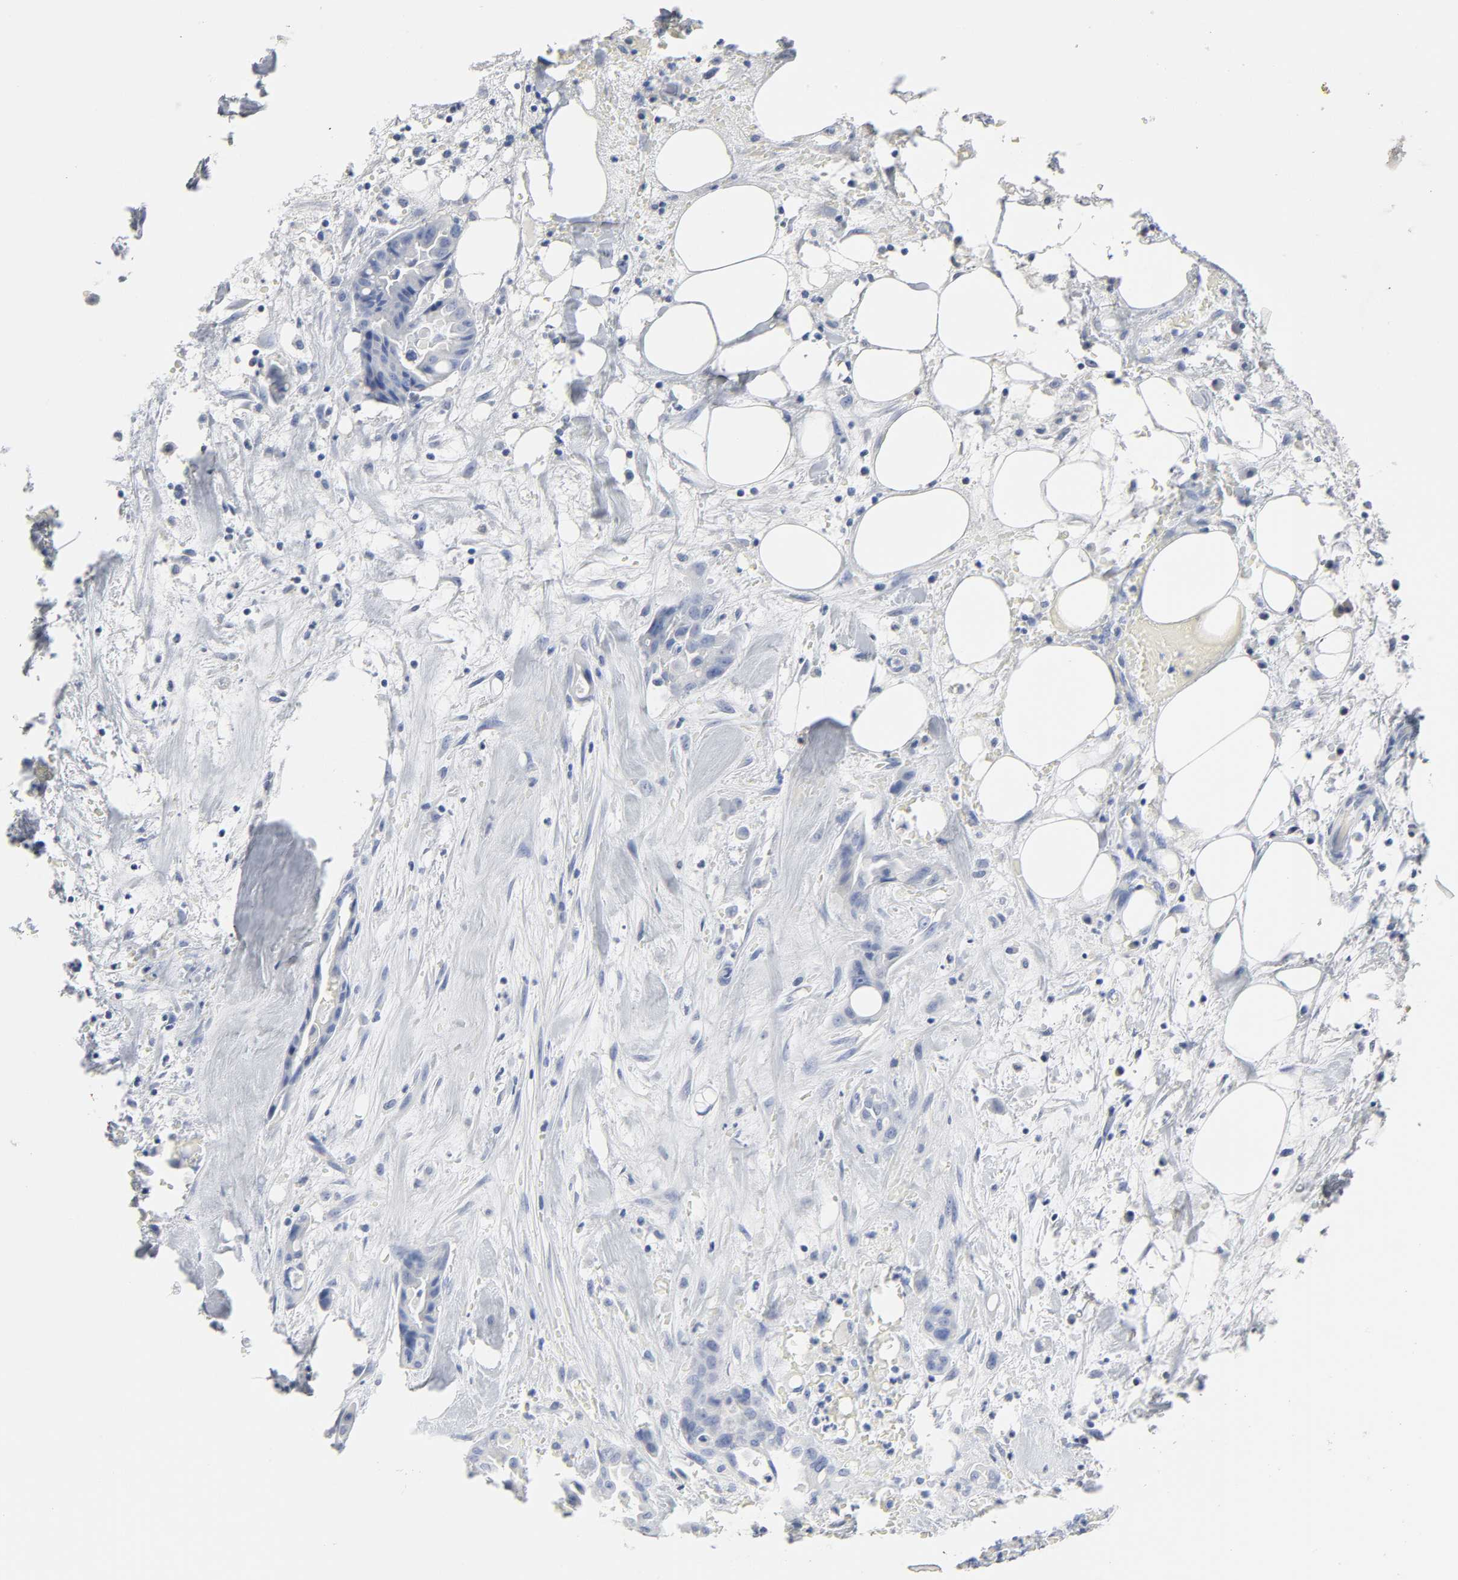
{"staining": {"intensity": "negative", "quantity": "none", "location": "none"}, "tissue": "liver cancer", "cell_type": "Tumor cells", "image_type": "cancer", "snomed": [{"axis": "morphology", "description": "Cholangiocarcinoma"}, {"axis": "topography", "description": "Liver"}], "caption": "The micrograph demonstrates no significant staining in tumor cells of liver cancer (cholangiocarcinoma).", "gene": "ACP3", "patient": {"sex": "female", "age": 68}}